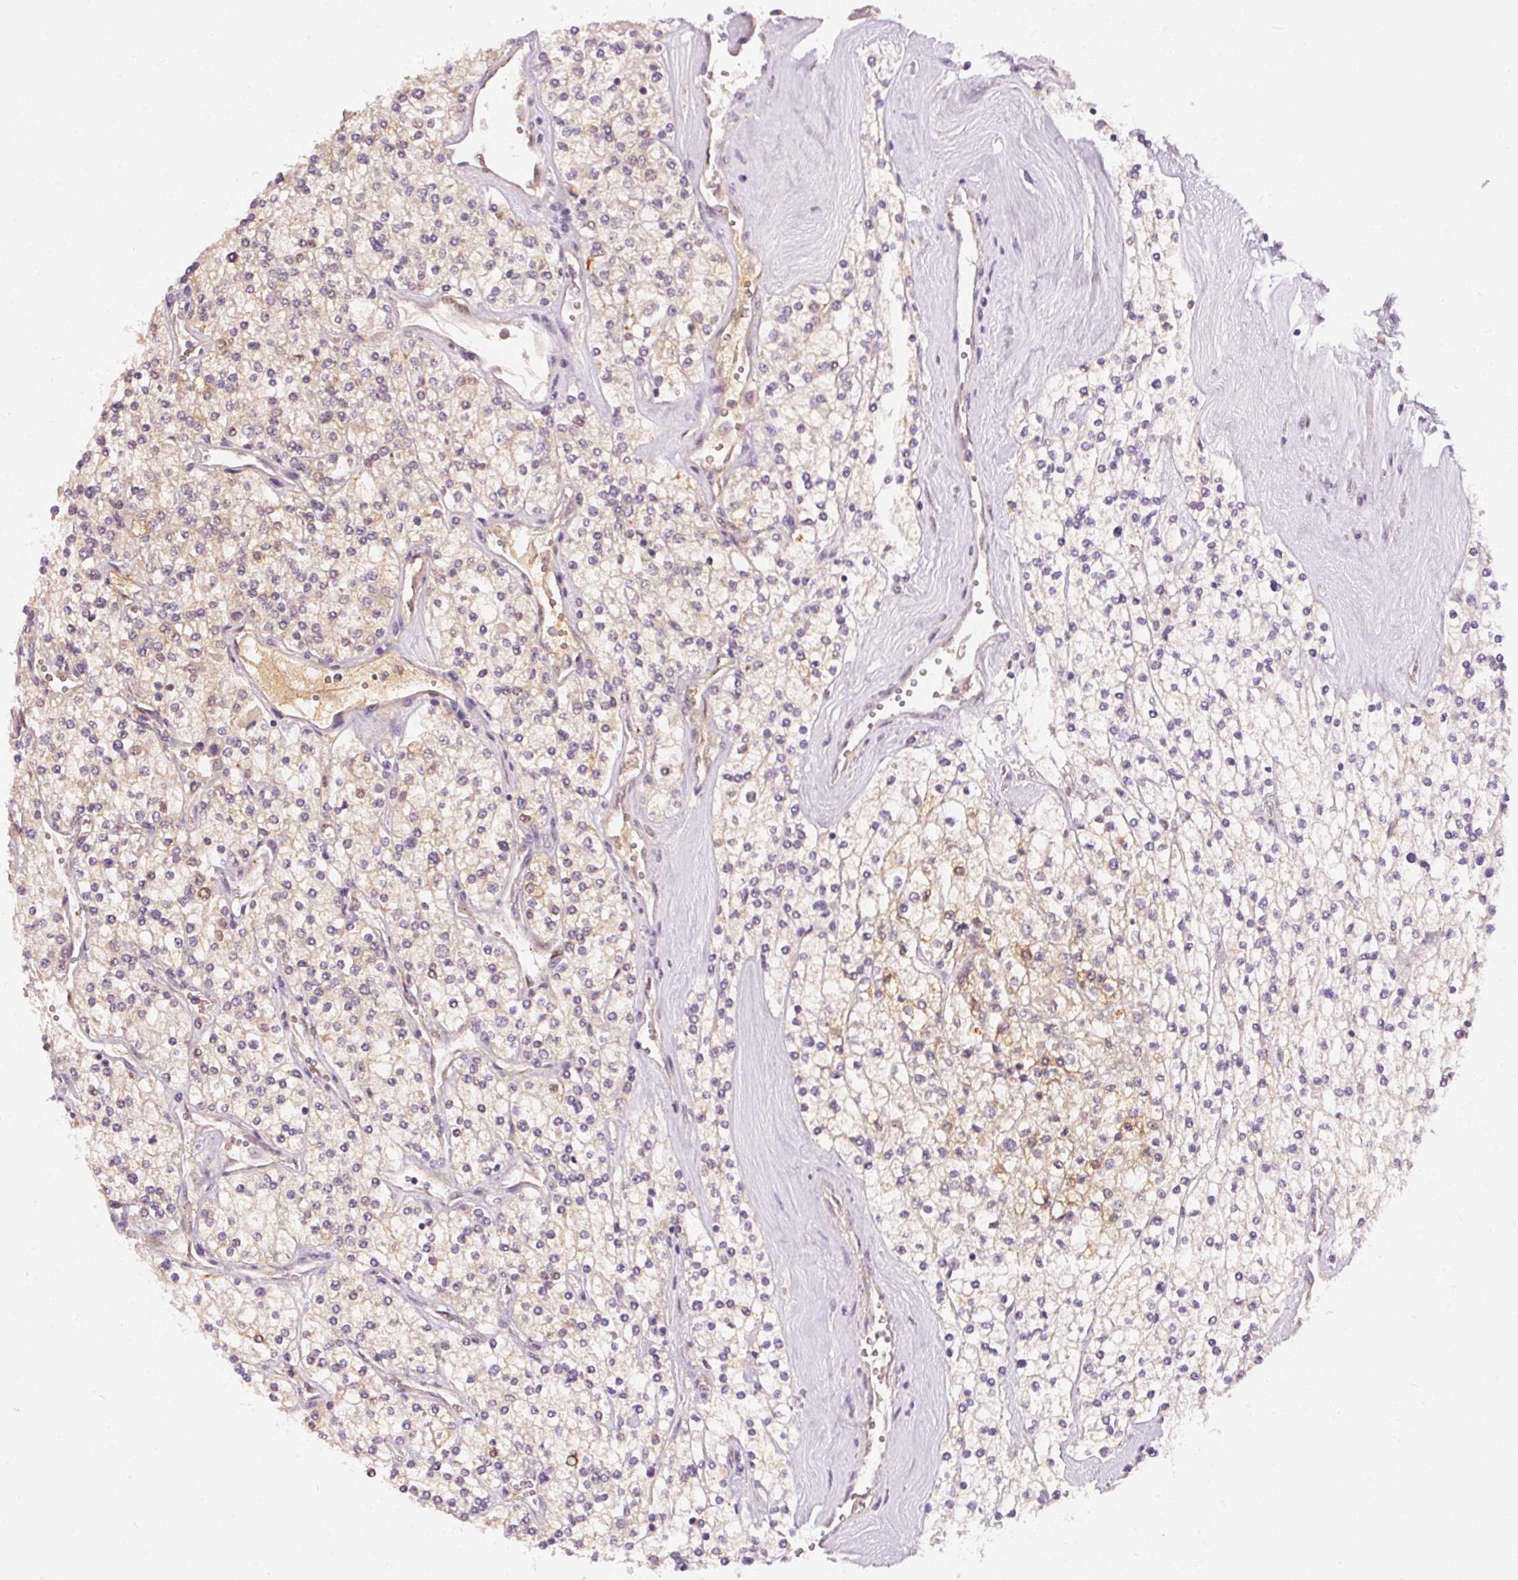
{"staining": {"intensity": "weak", "quantity": "<25%", "location": "cytoplasmic/membranous"}, "tissue": "renal cancer", "cell_type": "Tumor cells", "image_type": "cancer", "snomed": [{"axis": "morphology", "description": "Adenocarcinoma, NOS"}, {"axis": "topography", "description": "Kidney"}], "caption": "Human renal cancer stained for a protein using IHC shows no staining in tumor cells.", "gene": "BLMH", "patient": {"sex": "male", "age": 80}}